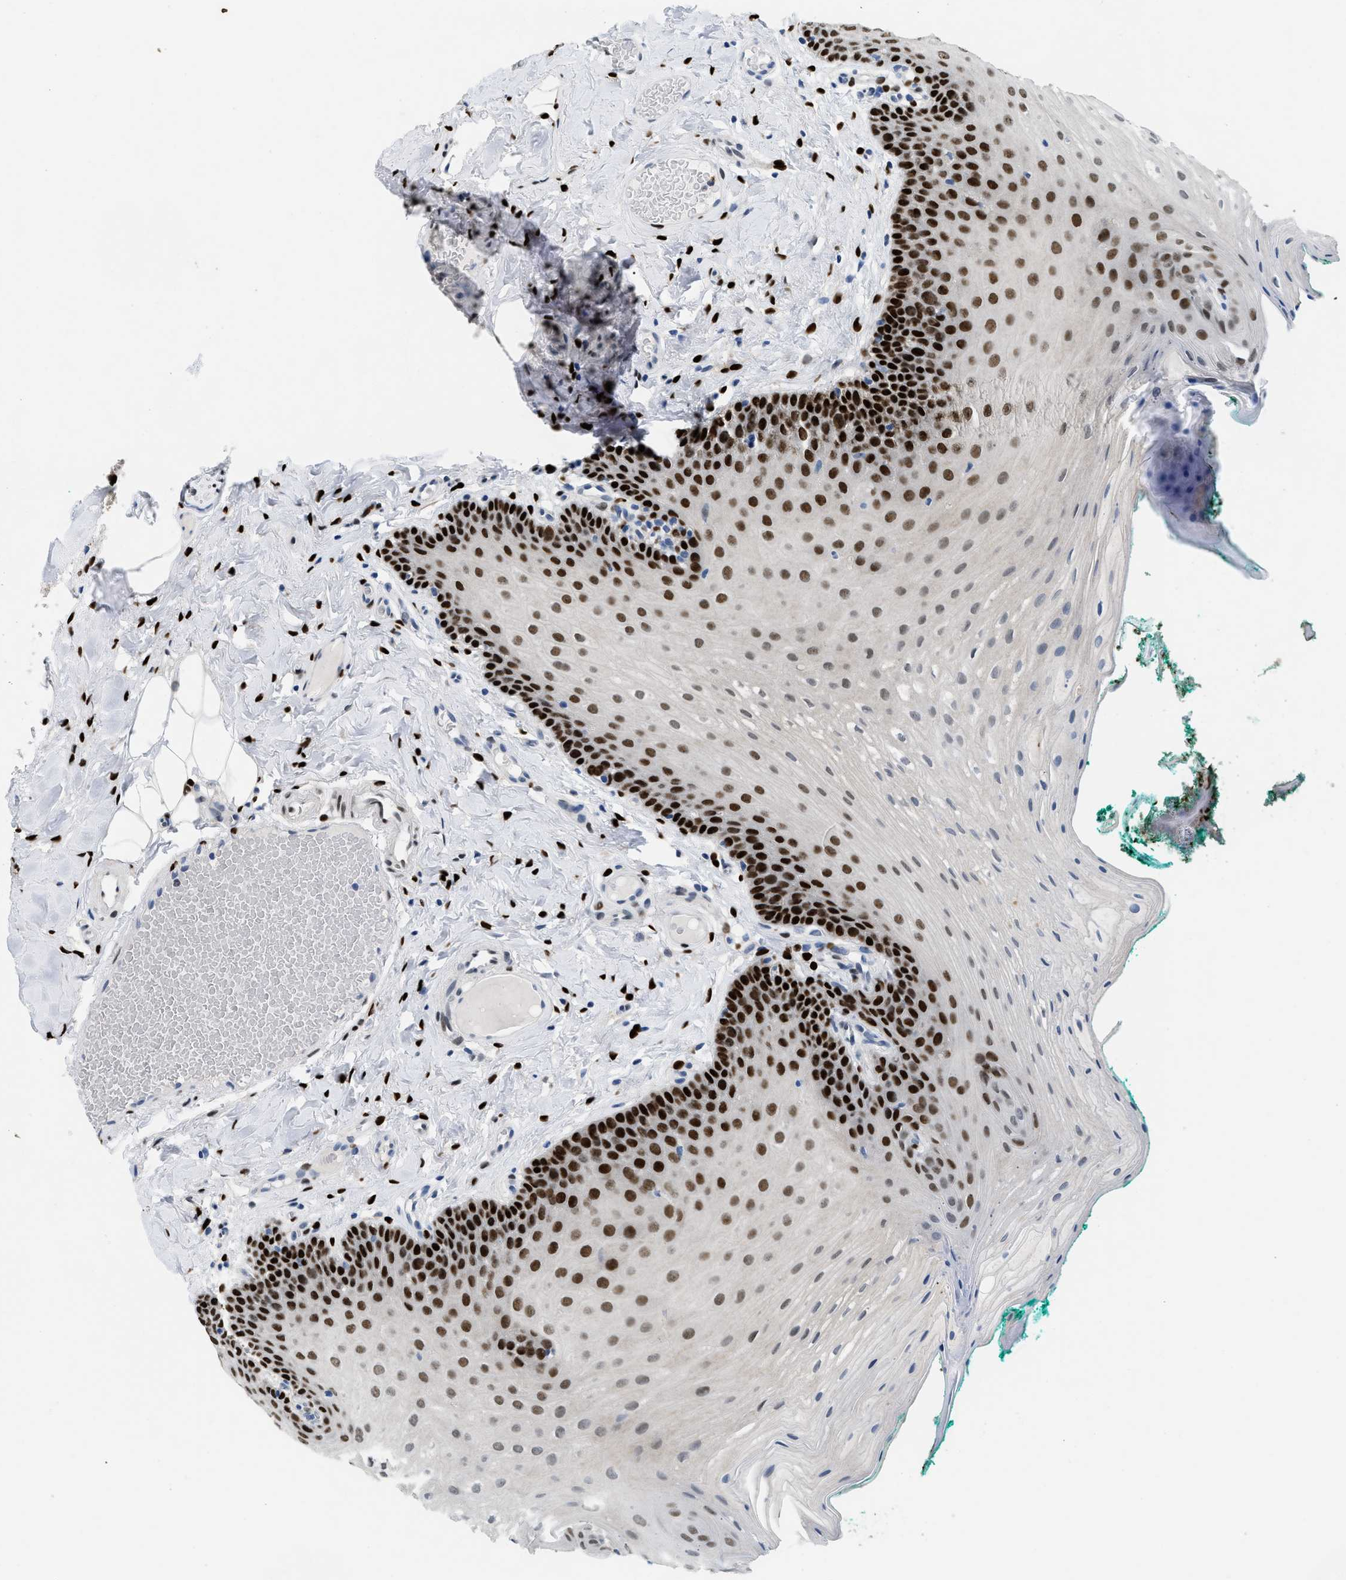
{"staining": {"intensity": "strong", "quantity": "25%-75%", "location": "nuclear"}, "tissue": "oral mucosa", "cell_type": "Squamous epithelial cells", "image_type": "normal", "snomed": [{"axis": "morphology", "description": "Normal tissue, NOS"}, {"axis": "topography", "description": "Oral tissue"}], "caption": "The photomicrograph exhibits a brown stain indicating the presence of a protein in the nuclear of squamous epithelial cells in oral mucosa.", "gene": "NFIX", "patient": {"sex": "male", "age": 58}}